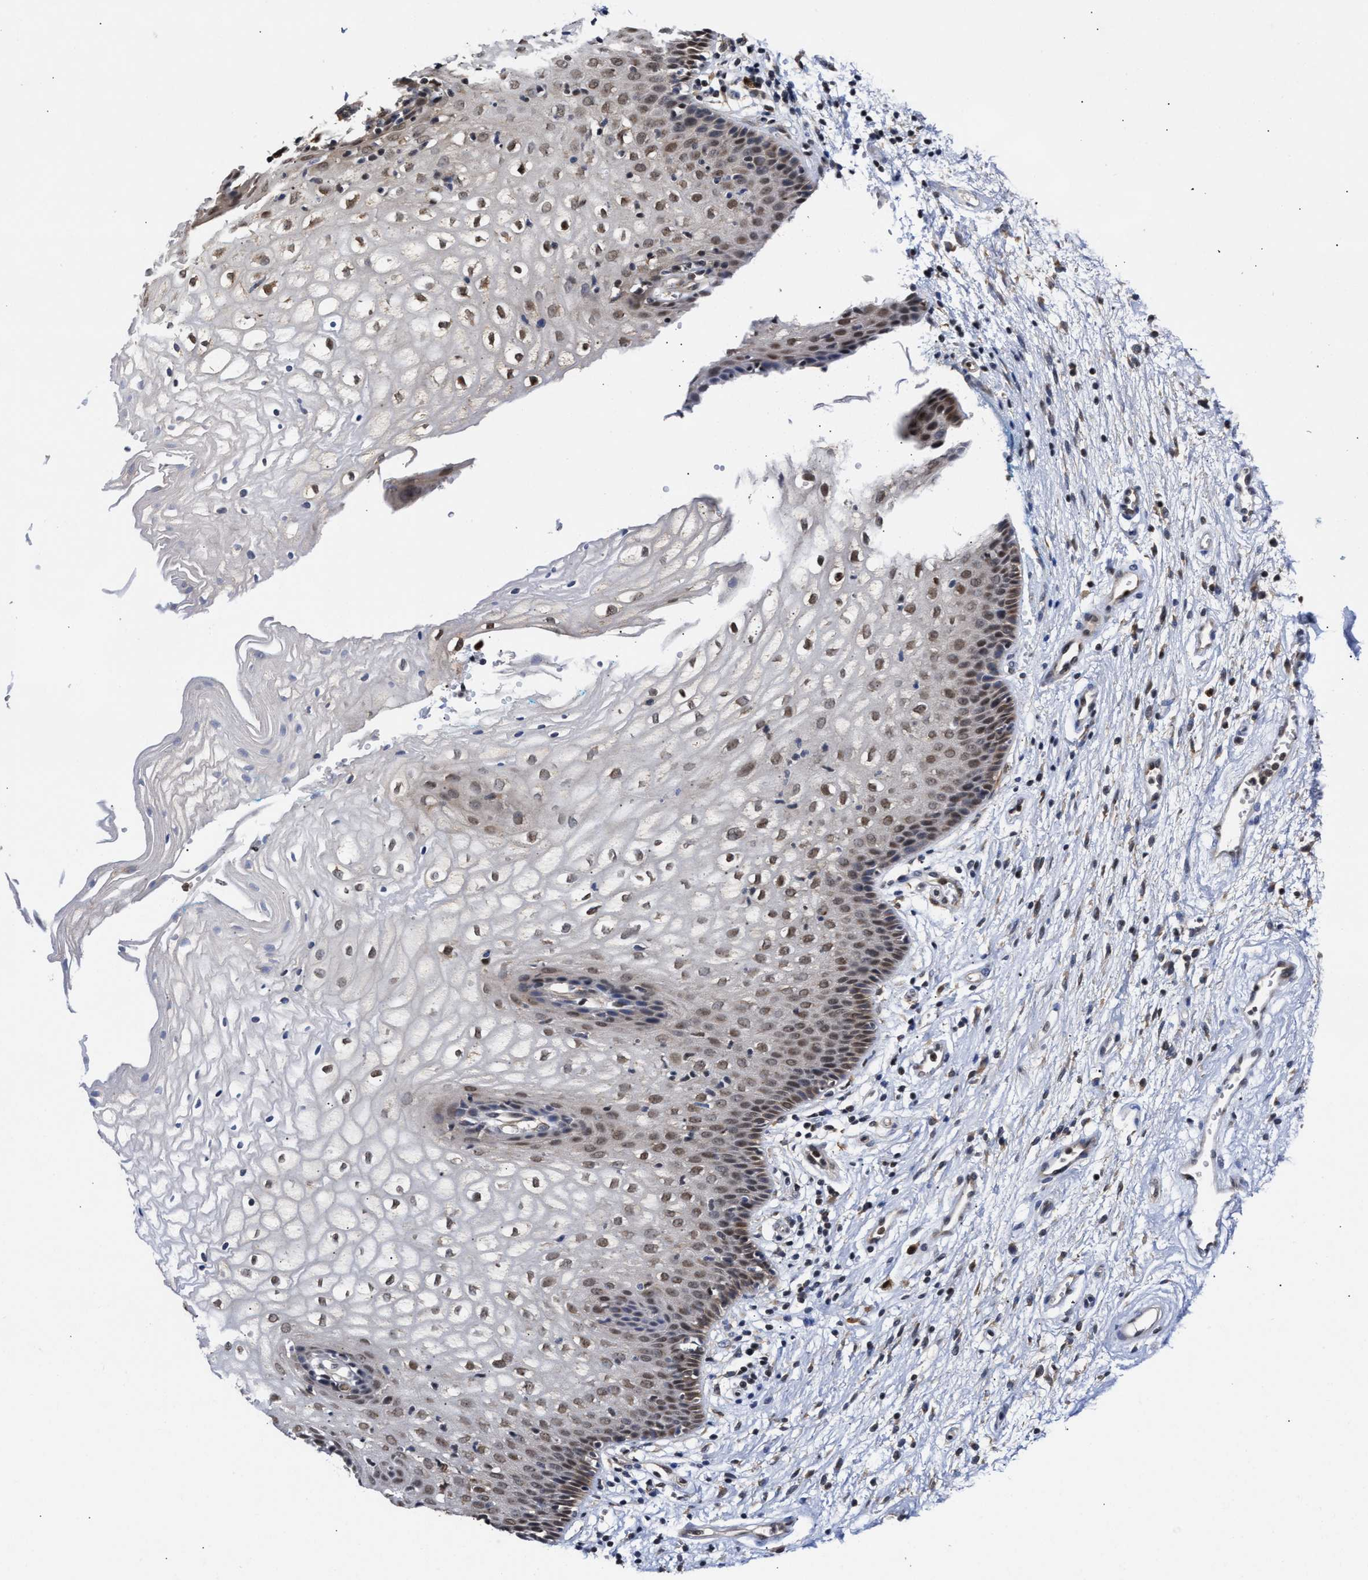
{"staining": {"intensity": "weak", "quantity": "25%-75%", "location": "nuclear"}, "tissue": "vagina", "cell_type": "Squamous epithelial cells", "image_type": "normal", "snomed": [{"axis": "morphology", "description": "Normal tissue, NOS"}, {"axis": "topography", "description": "Vagina"}], "caption": "Immunohistochemistry (IHC) (DAB) staining of benign human vagina exhibits weak nuclear protein staining in about 25%-75% of squamous epithelial cells.", "gene": "CLIP2", "patient": {"sex": "female", "age": 34}}